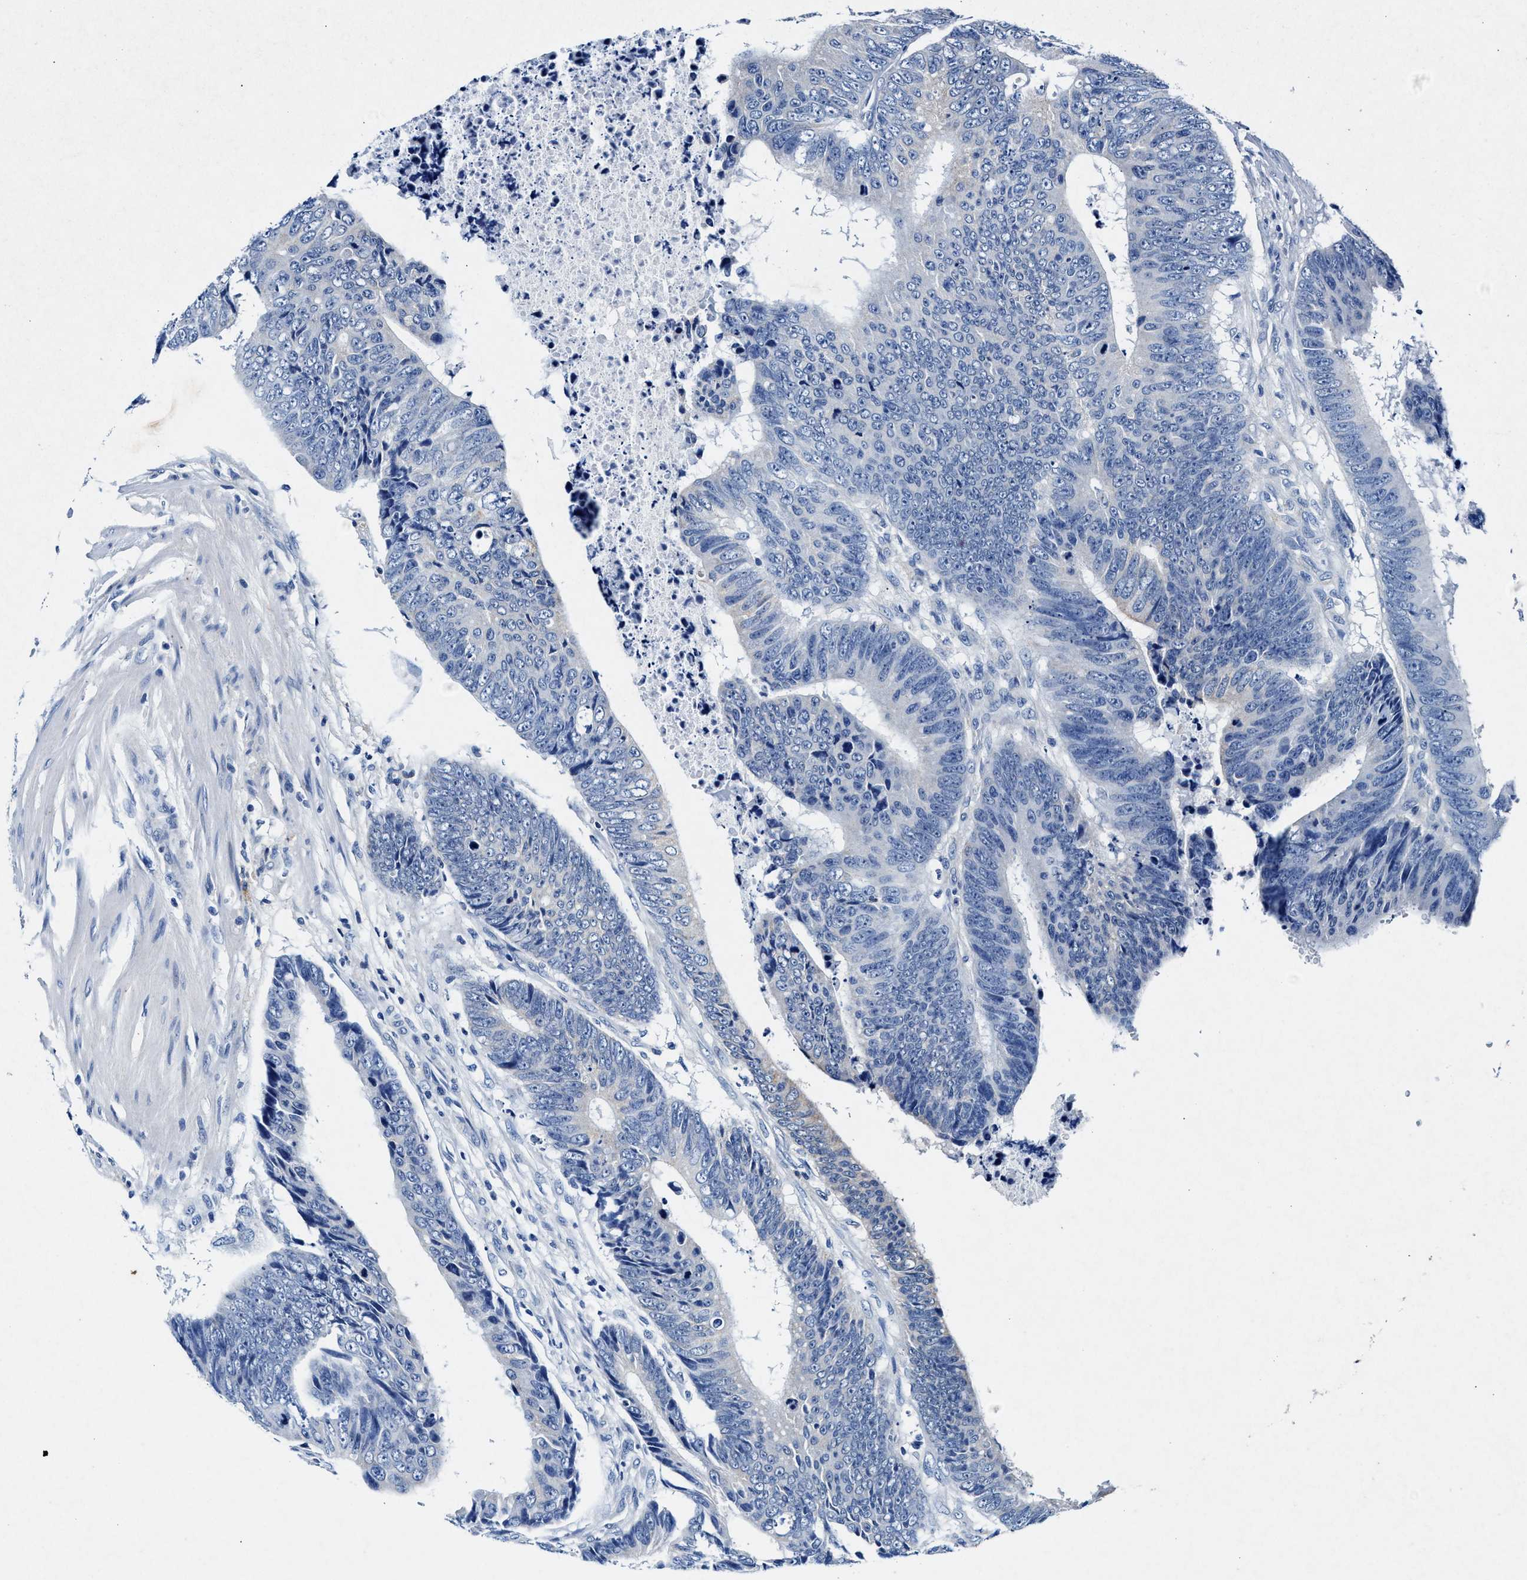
{"staining": {"intensity": "negative", "quantity": "none", "location": "none"}, "tissue": "colorectal cancer", "cell_type": "Tumor cells", "image_type": "cancer", "snomed": [{"axis": "morphology", "description": "Adenocarcinoma, NOS"}, {"axis": "topography", "description": "Colon"}], "caption": "This is a histopathology image of immunohistochemistry (IHC) staining of adenocarcinoma (colorectal), which shows no staining in tumor cells.", "gene": "SLC8A1", "patient": {"sex": "male", "age": 56}}